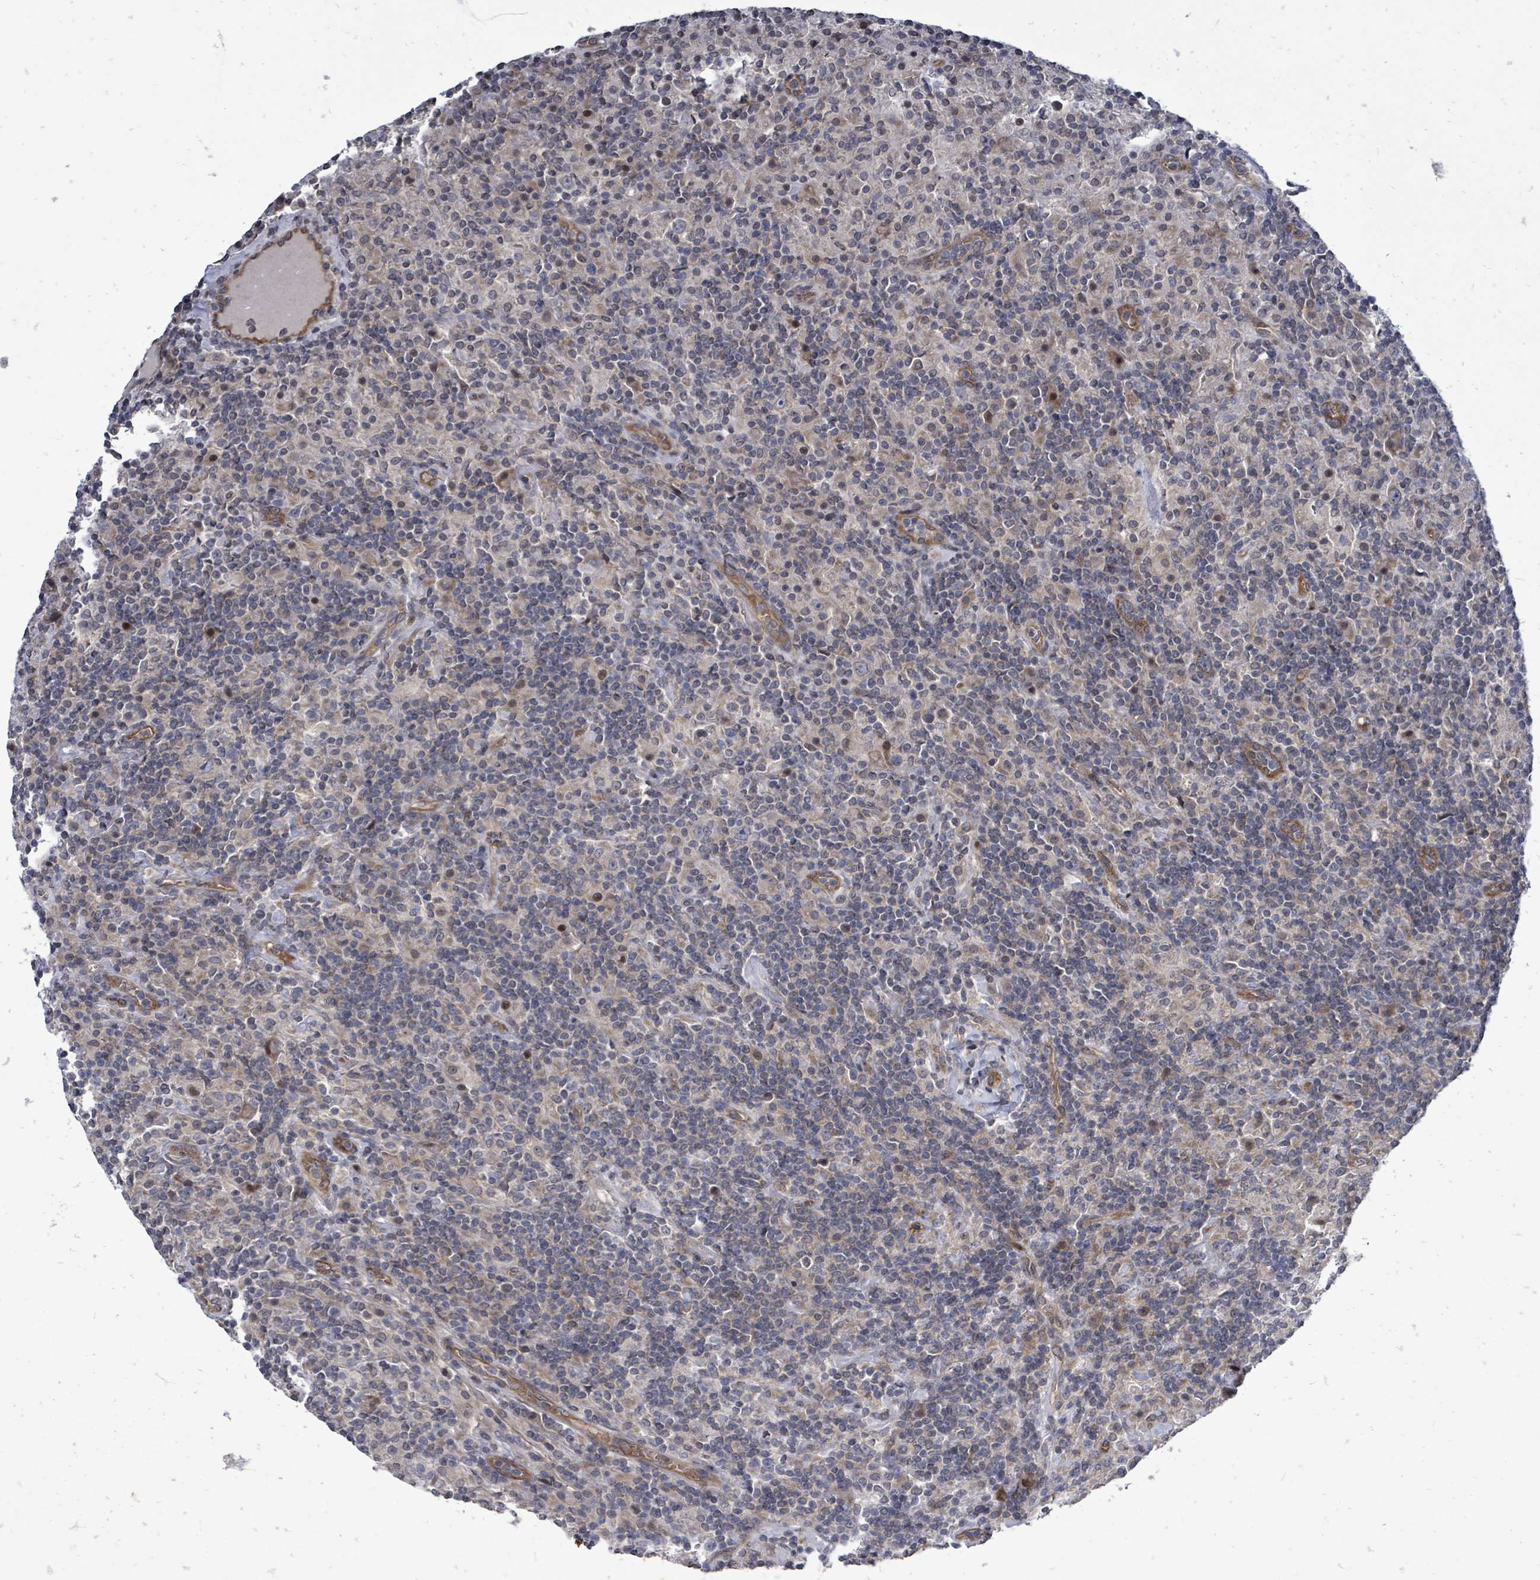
{"staining": {"intensity": "weak", "quantity": "<25%", "location": "cytoplasmic/membranous"}, "tissue": "lymphoma", "cell_type": "Tumor cells", "image_type": "cancer", "snomed": [{"axis": "morphology", "description": "Hodgkin's disease, NOS"}, {"axis": "topography", "description": "Lymph node"}], "caption": "High power microscopy micrograph of an immunohistochemistry (IHC) image of lymphoma, revealing no significant expression in tumor cells. (DAB IHC visualized using brightfield microscopy, high magnification).", "gene": "RALGAPB", "patient": {"sex": "male", "age": 70}}